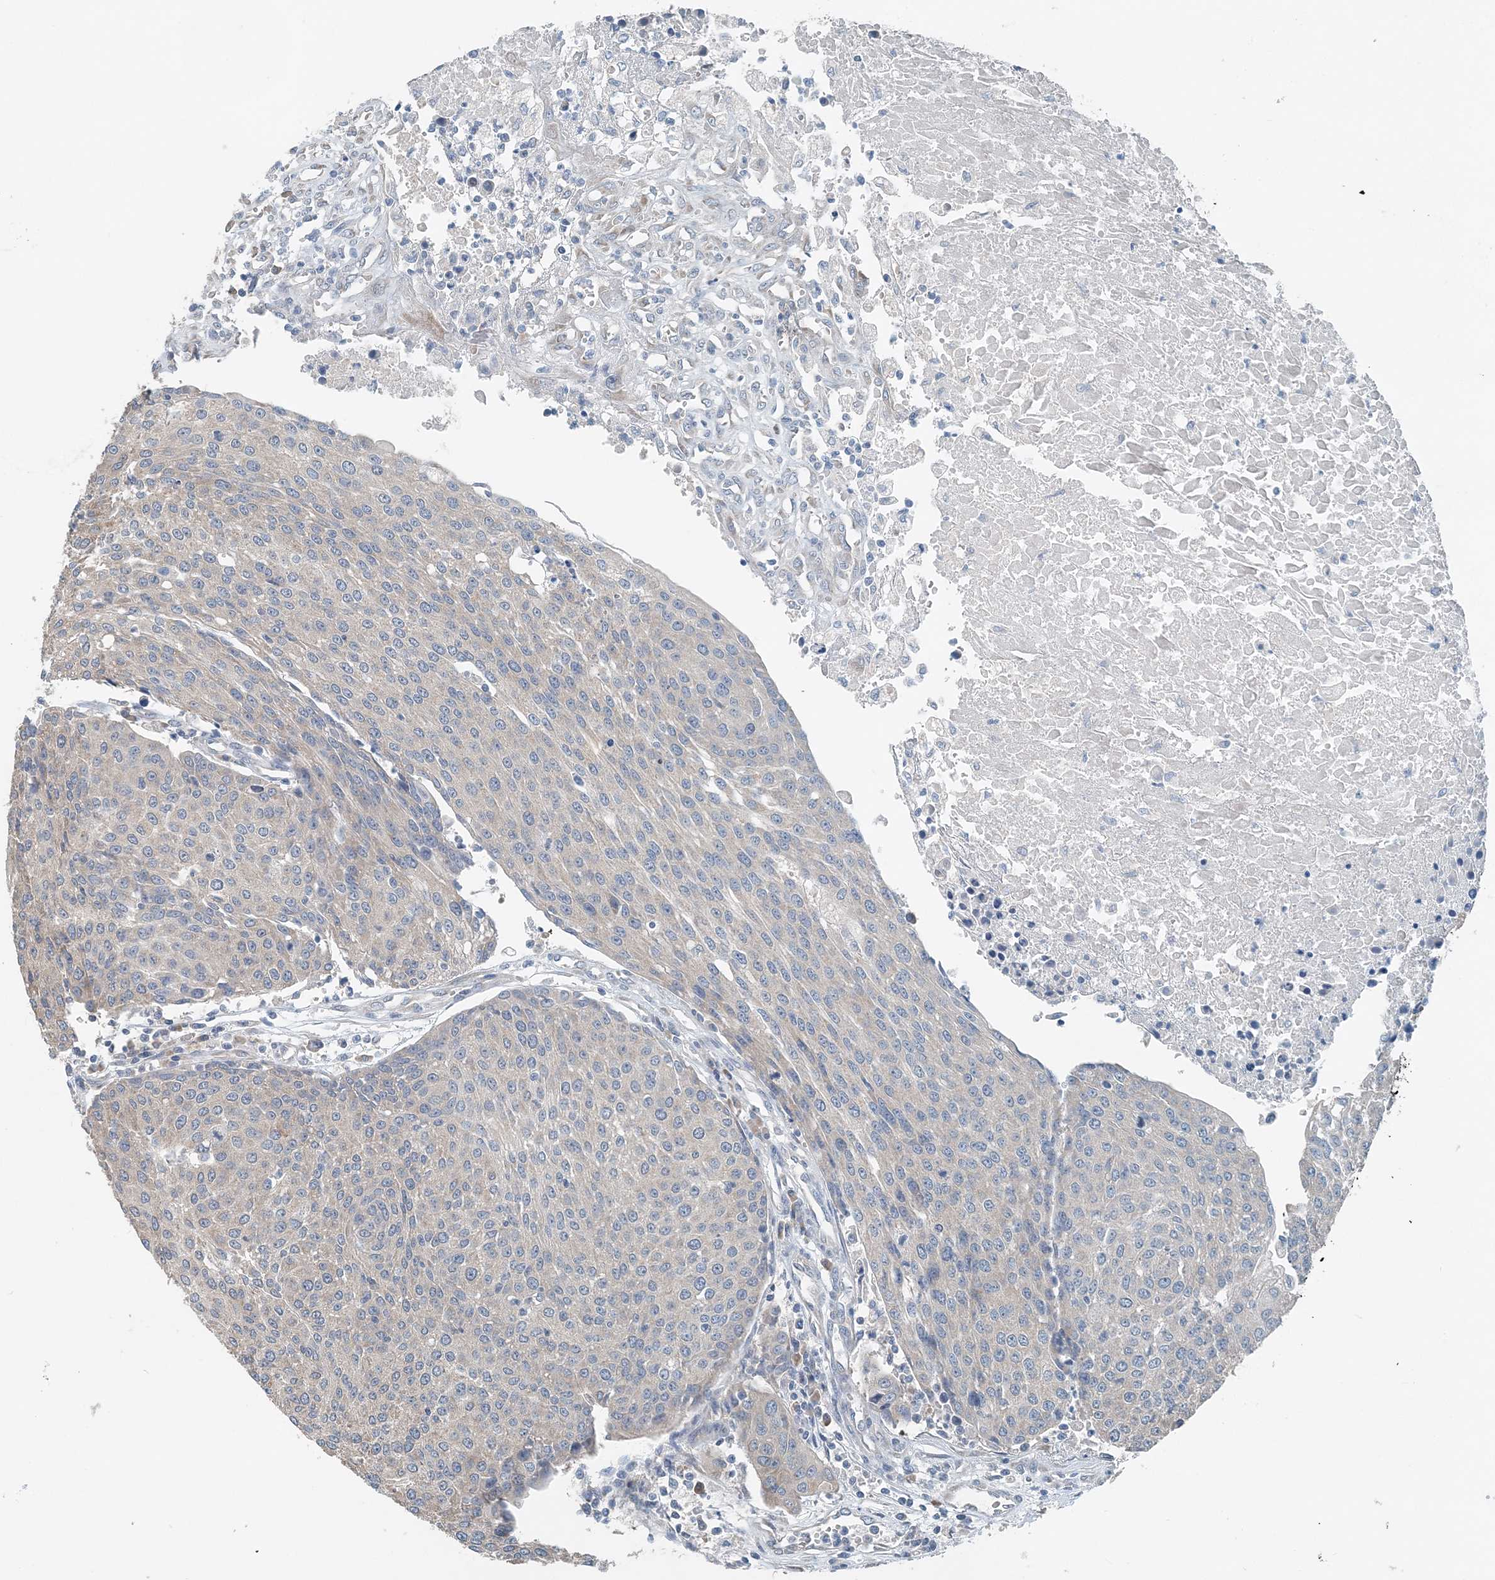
{"staining": {"intensity": "negative", "quantity": "none", "location": "none"}, "tissue": "urothelial cancer", "cell_type": "Tumor cells", "image_type": "cancer", "snomed": [{"axis": "morphology", "description": "Urothelial carcinoma, High grade"}, {"axis": "topography", "description": "Urinary bladder"}], "caption": "DAB immunohistochemical staining of human urothelial cancer exhibits no significant positivity in tumor cells.", "gene": "EEF1A2", "patient": {"sex": "female", "age": 85}}